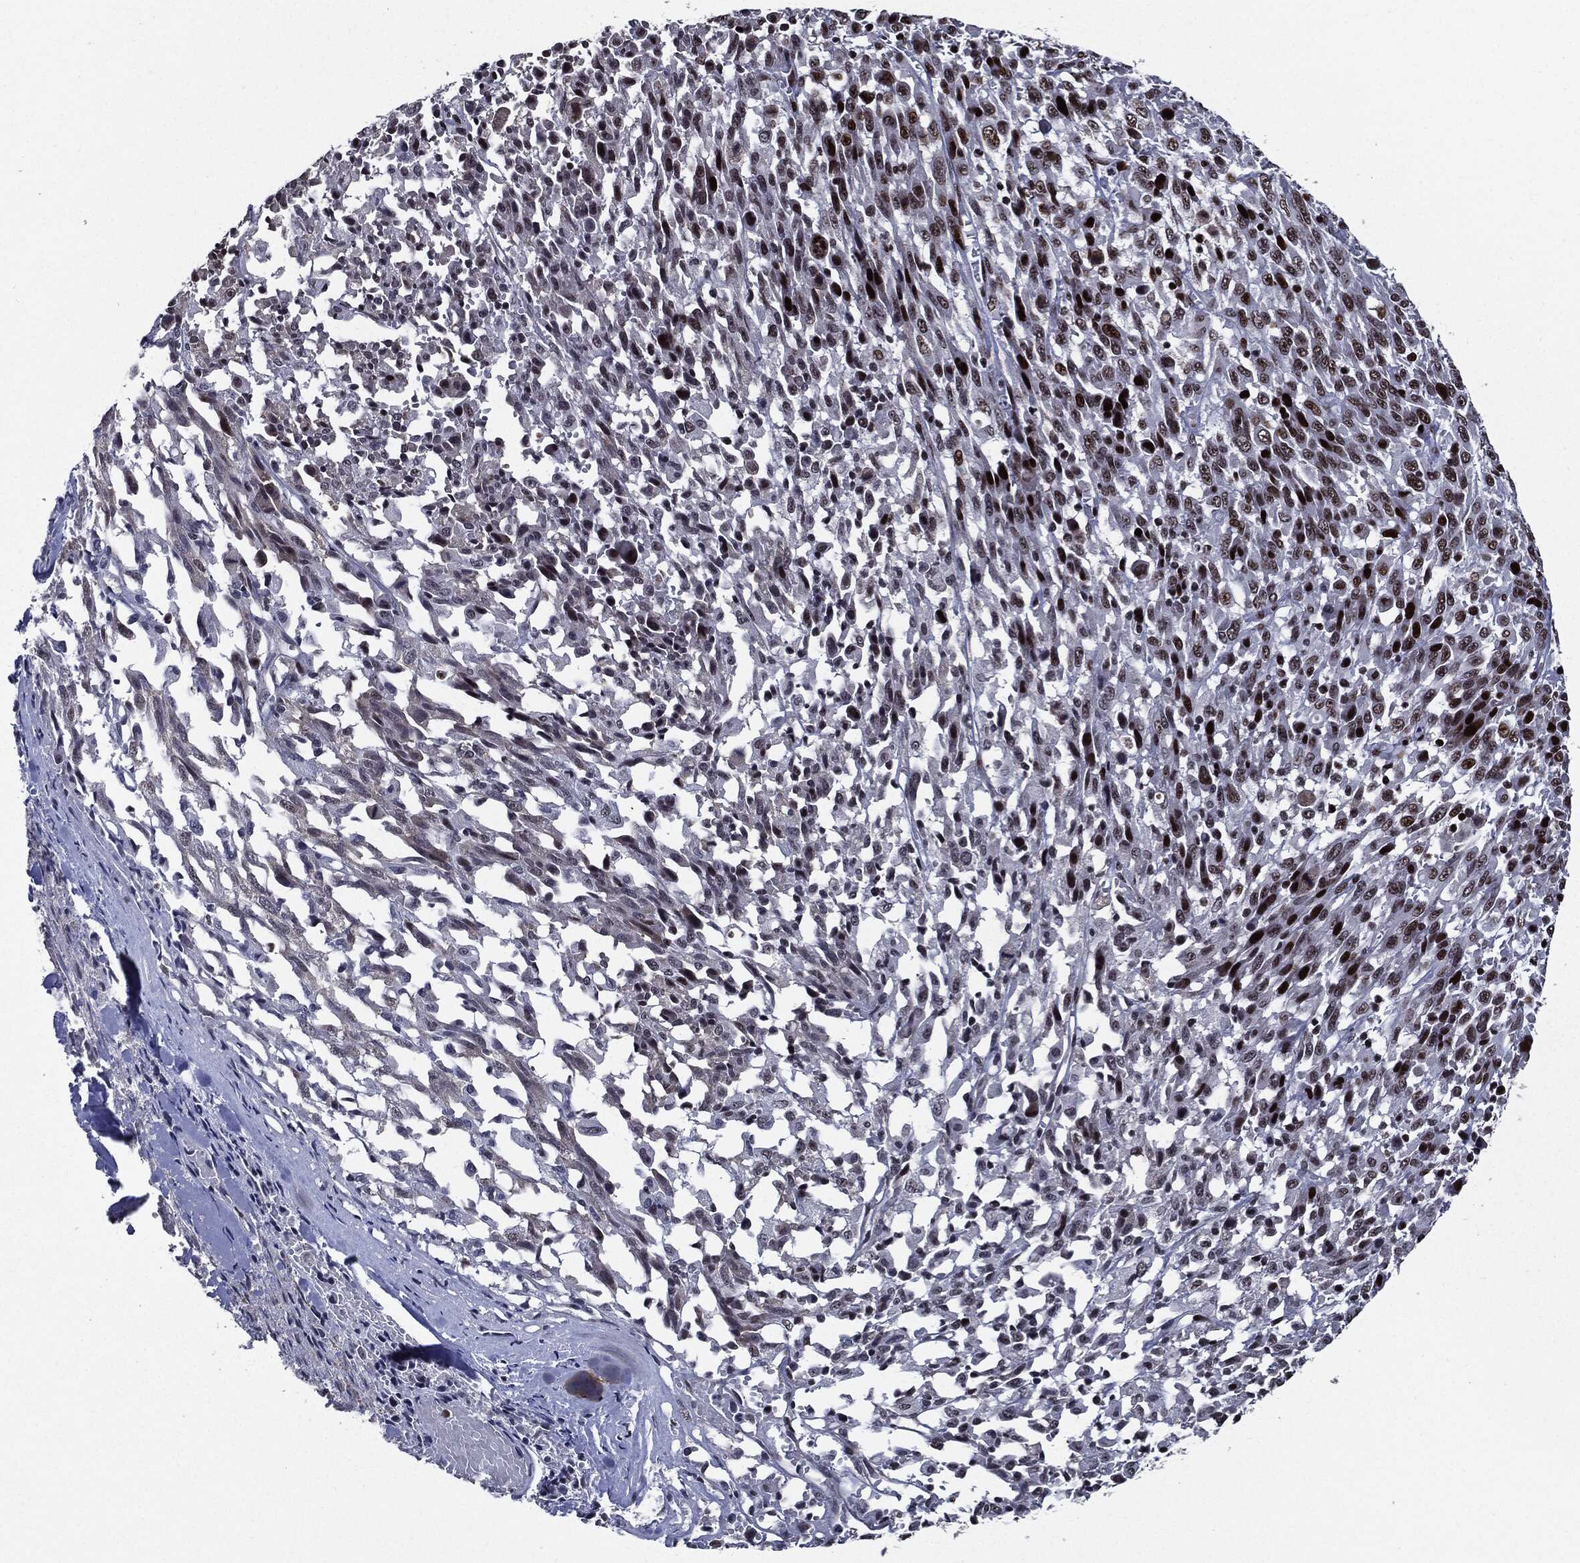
{"staining": {"intensity": "moderate", "quantity": "25%-75%", "location": "nuclear"}, "tissue": "melanoma", "cell_type": "Tumor cells", "image_type": "cancer", "snomed": [{"axis": "morphology", "description": "Malignant melanoma, NOS"}, {"axis": "topography", "description": "Skin"}], "caption": "The photomicrograph demonstrates staining of melanoma, revealing moderate nuclear protein staining (brown color) within tumor cells.", "gene": "ZFP91", "patient": {"sex": "female", "age": 91}}